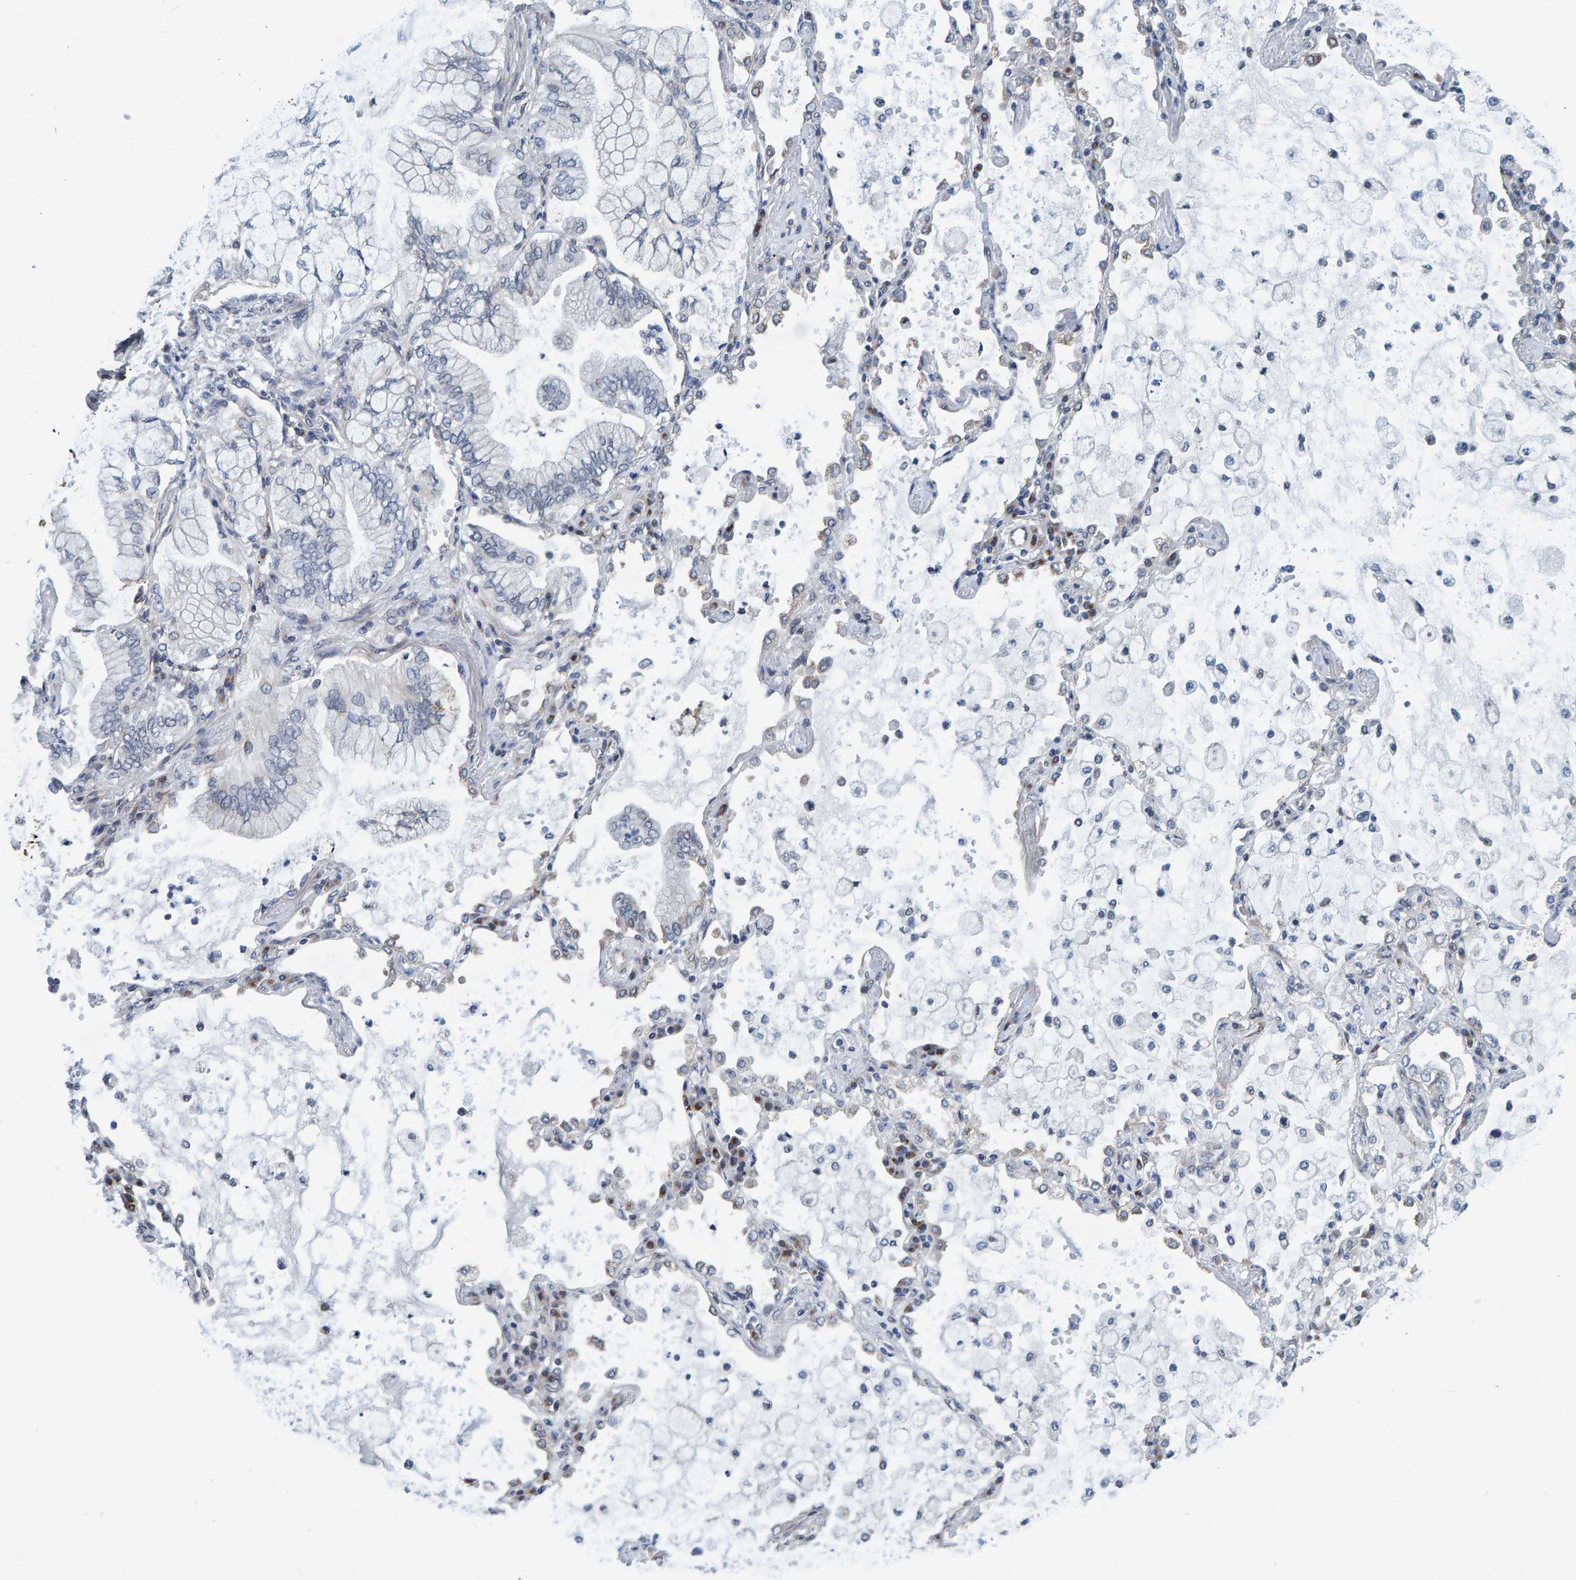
{"staining": {"intensity": "negative", "quantity": "none", "location": "none"}, "tissue": "lung cancer", "cell_type": "Tumor cells", "image_type": "cancer", "snomed": [{"axis": "morphology", "description": "Adenocarcinoma, NOS"}, {"axis": "topography", "description": "Lung"}], "caption": "Lung cancer (adenocarcinoma) stained for a protein using immunohistochemistry (IHC) shows no positivity tumor cells.", "gene": "SCRN2", "patient": {"sex": "female", "age": 70}}